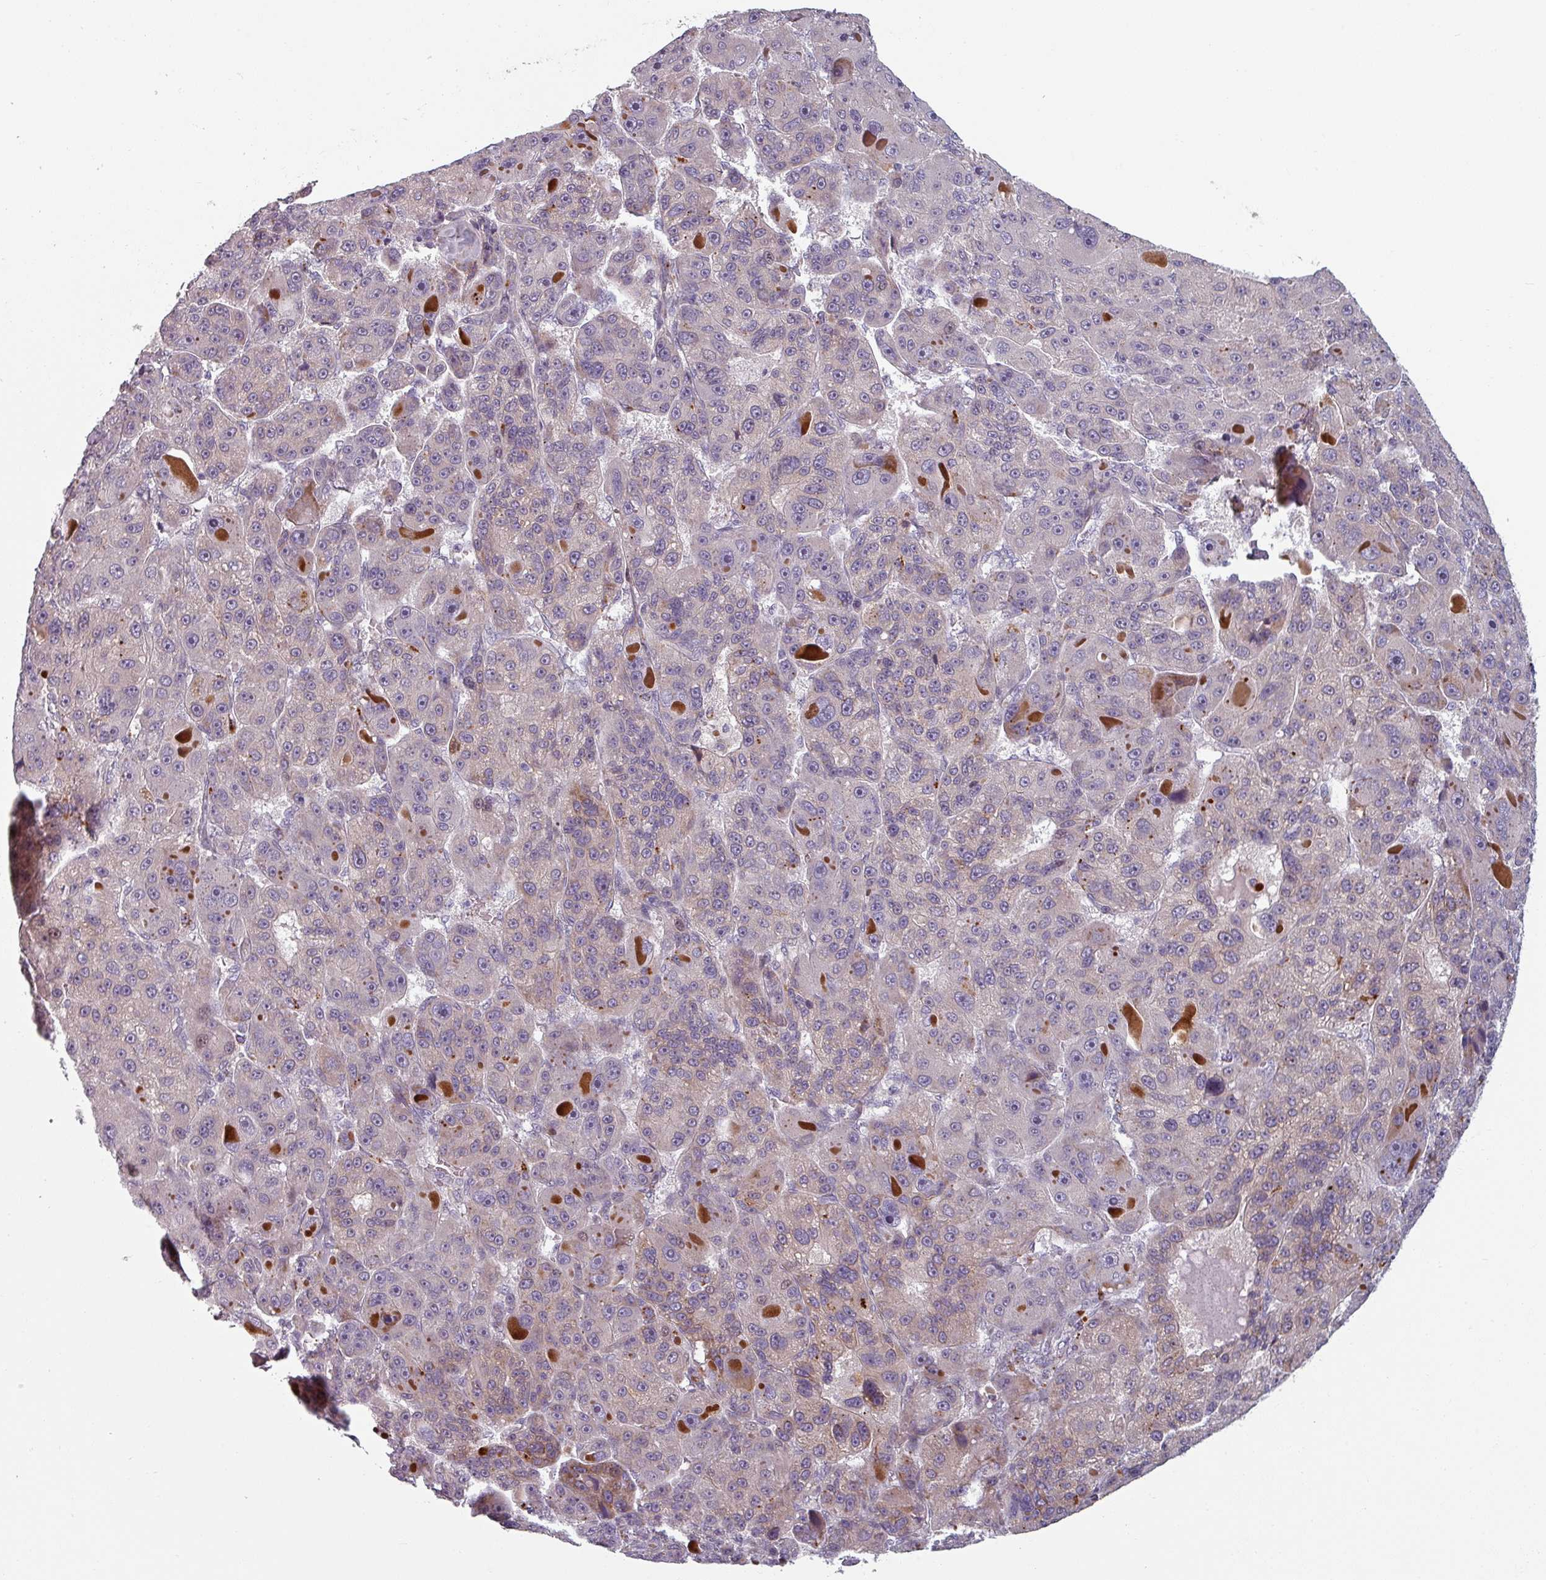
{"staining": {"intensity": "weak", "quantity": "<25%", "location": "cytoplasmic/membranous"}, "tissue": "liver cancer", "cell_type": "Tumor cells", "image_type": "cancer", "snomed": [{"axis": "morphology", "description": "Carcinoma, Hepatocellular, NOS"}, {"axis": "topography", "description": "Liver"}], "caption": "IHC image of hepatocellular carcinoma (liver) stained for a protein (brown), which exhibits no expression in tumor cells.", "gene": "CYB5RL", "patient": {"sex": "male", "age": 76}}